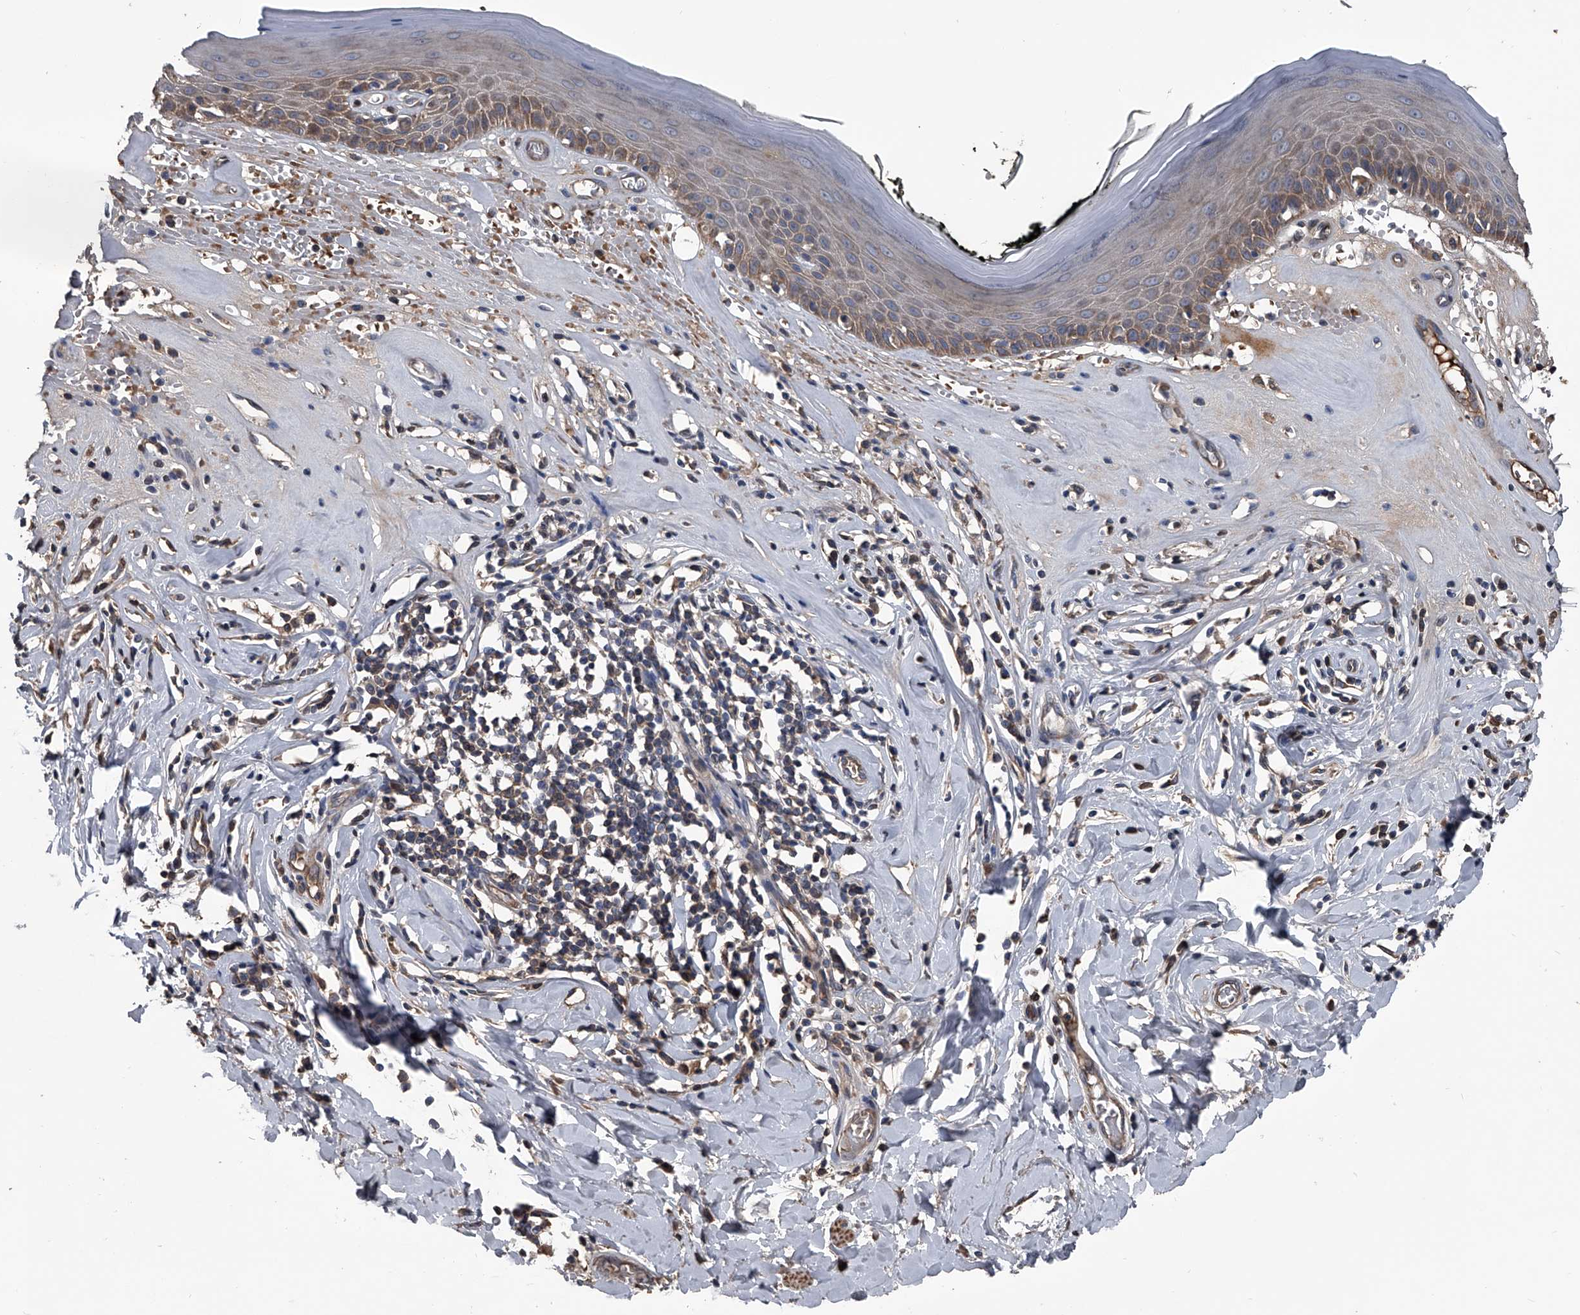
{"staining": {"intensity": "moderate", "quantity": "25%-75%", "location": "cytoplasmic/membranous"}, "tissue": "skin", "cell_type": "Epidermal cells", "image_type": "normal", "snomed": [{"axis": "morphology", "description": "Normal tissue, NOS"}, {"axis": "morphology", "description": "Inflammation, NOS"}, {"axis": "topography", "description": "Vulva"}], "caption": "A medium amount of moderate cytoplasmic/membranous staining is seen in about 25%-75% of epidermal cells in normal skin.", "gene": "KIF13A", "patient": {"sex": "female", "age": 84}}